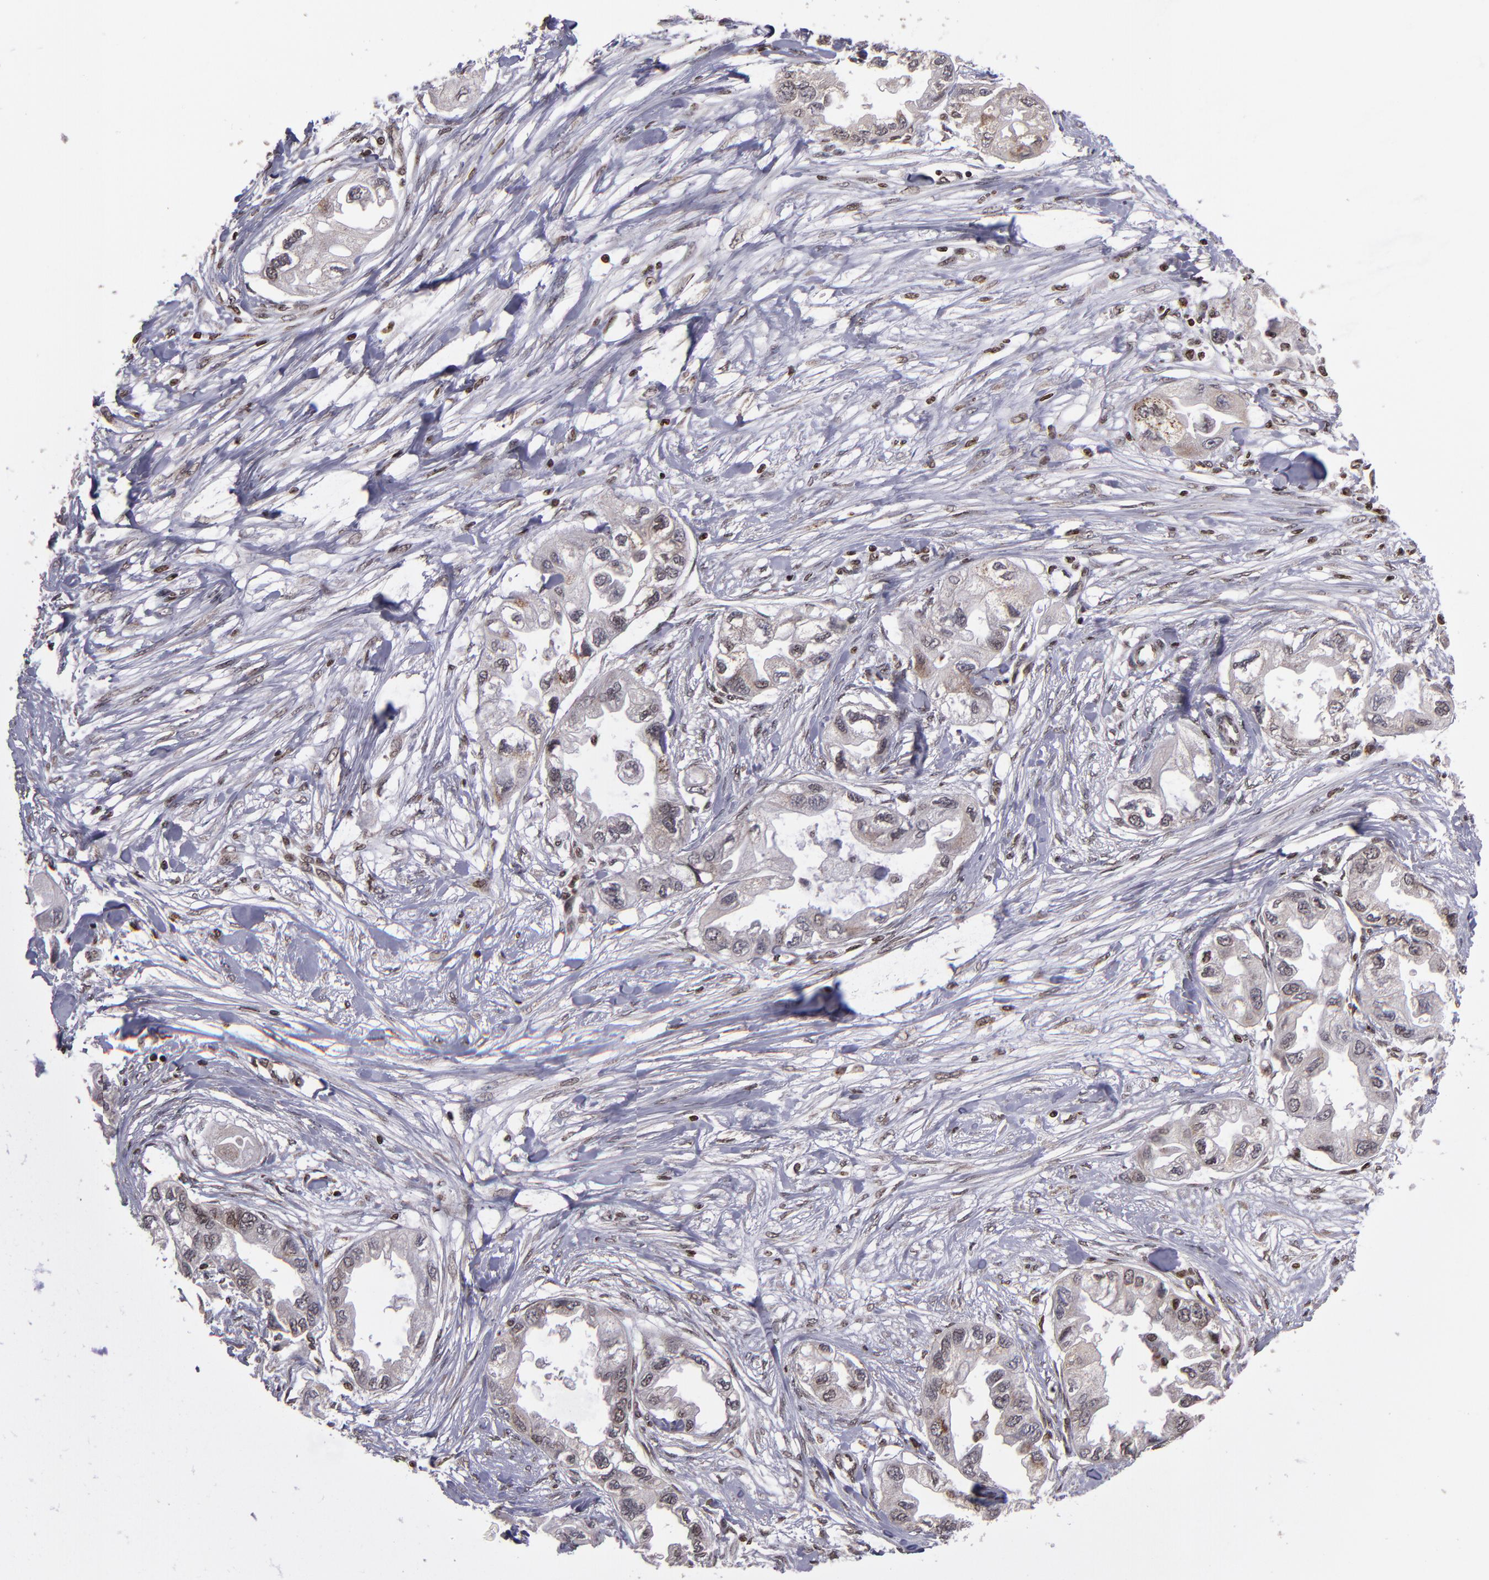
{"staining": {"intensity": "weak", "quantity": ">75%", "location": "cytoplasmic/membranous,nuclear"}, "tissue": "endometrial cancer", "cell_type": "Tumor cells", "image_type": "cancer", "snomed": [{"axis": "morphology", "description": "Adenocarcinoma, NOS"}, {"axis": "topography", "description": "Endometrium"}], "caption": "Brown immunohistochemical staining in adenocarcinoma (endometrial) shows weak cytoplasmic/membranous and nuclear expression in approximately >75% of tumor cells.", "gene": "CSDC2", "patient": {"sex": "female", "age": 67}}